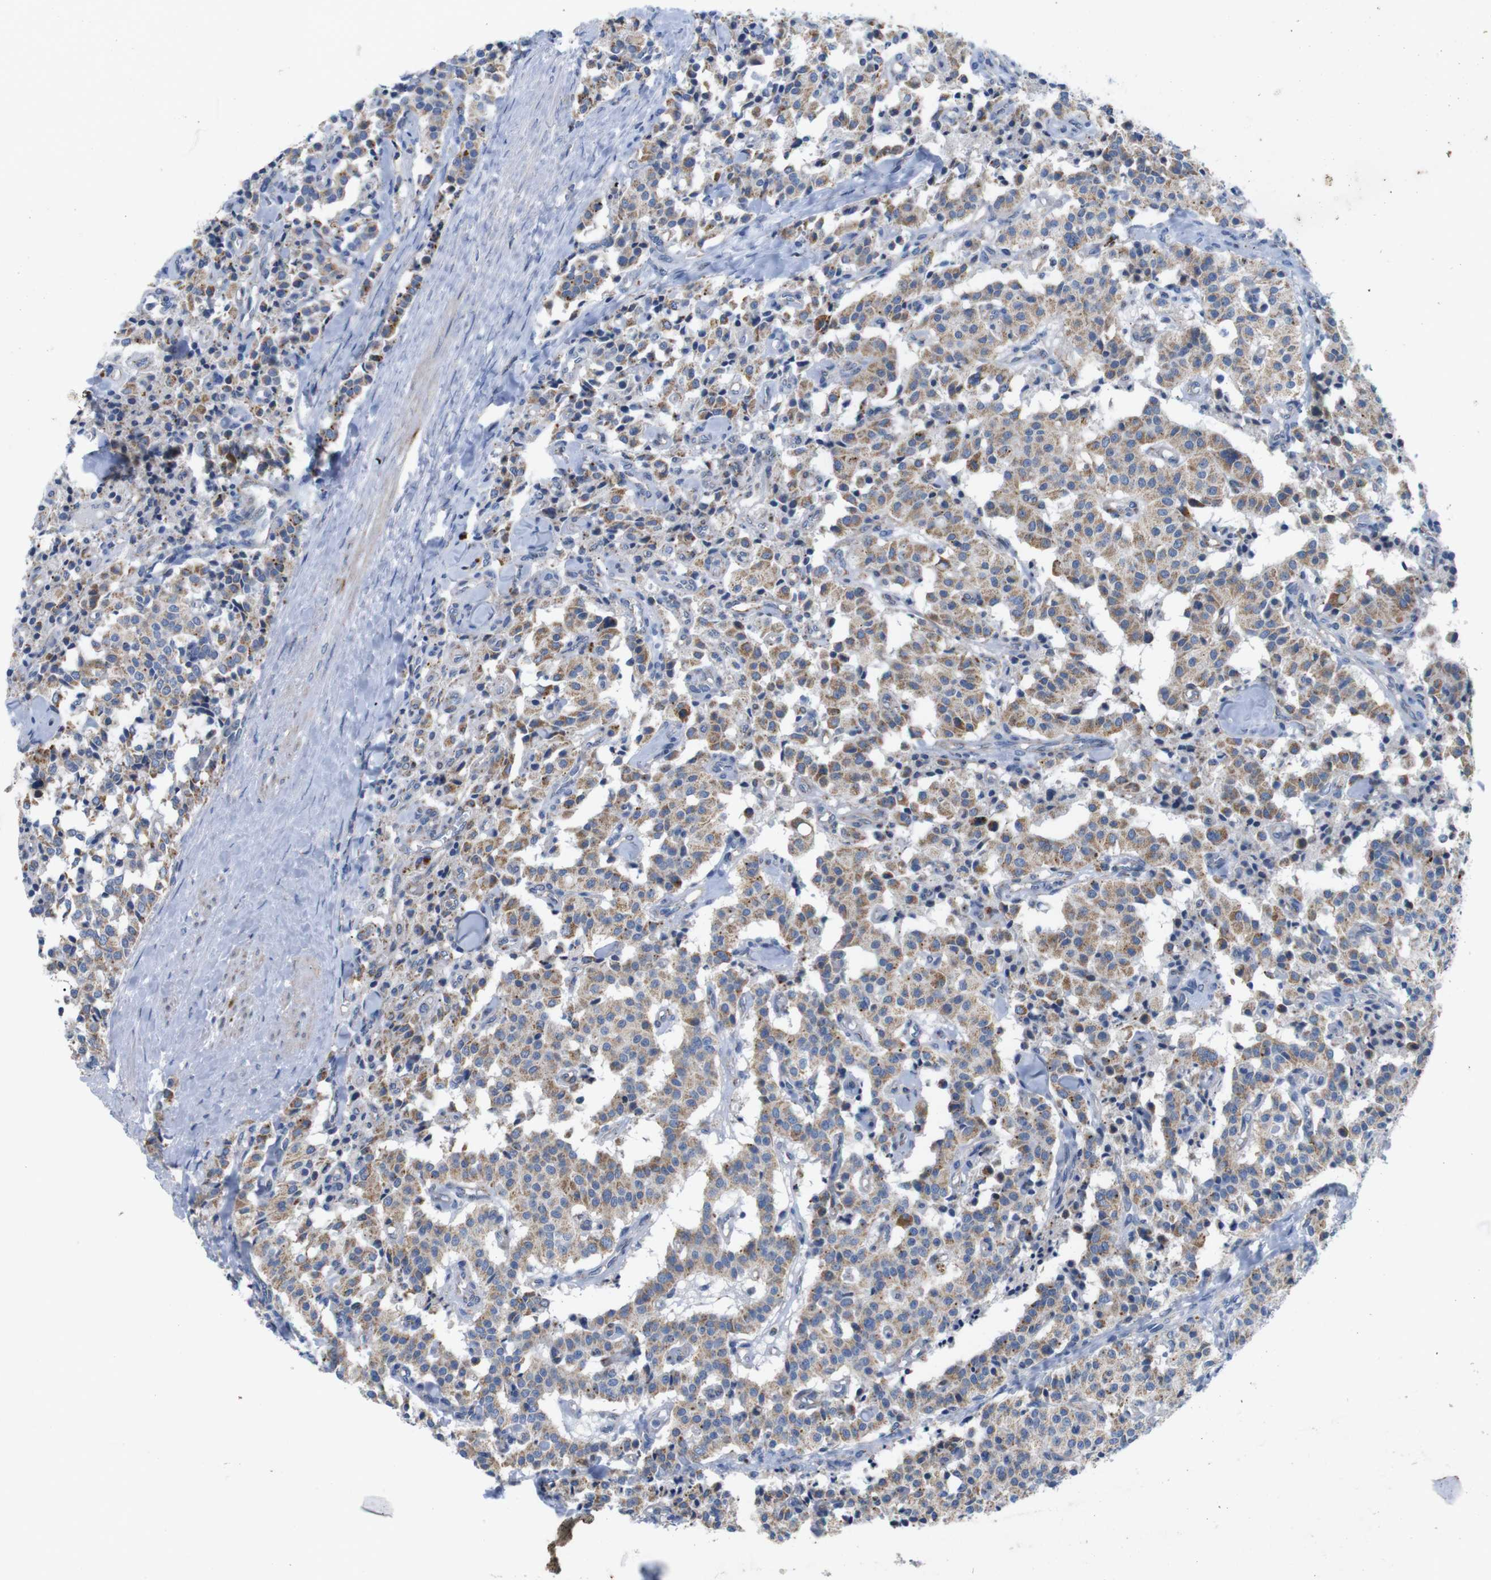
{"staining": {"intensity": "moderate", "quantity": ">75%", "location": "cytoplasmic/membranous"}, "tissue": "carcinoid", "cell_type": "Tumor cells", "image_type": "cancer", "snomed": [{"axis": "morphology", "description": "Carcinoid, malignant, NOS"}, {"axis": "topography", "description": "Lung"}], "caption": "Moderate cytoplasmic/membranous staining for a protein is identified in about >75% of tumor cells of carcinoid using IHC.", "gene": "F2RL1", "patient": {"sex": "male", "age": 30}}